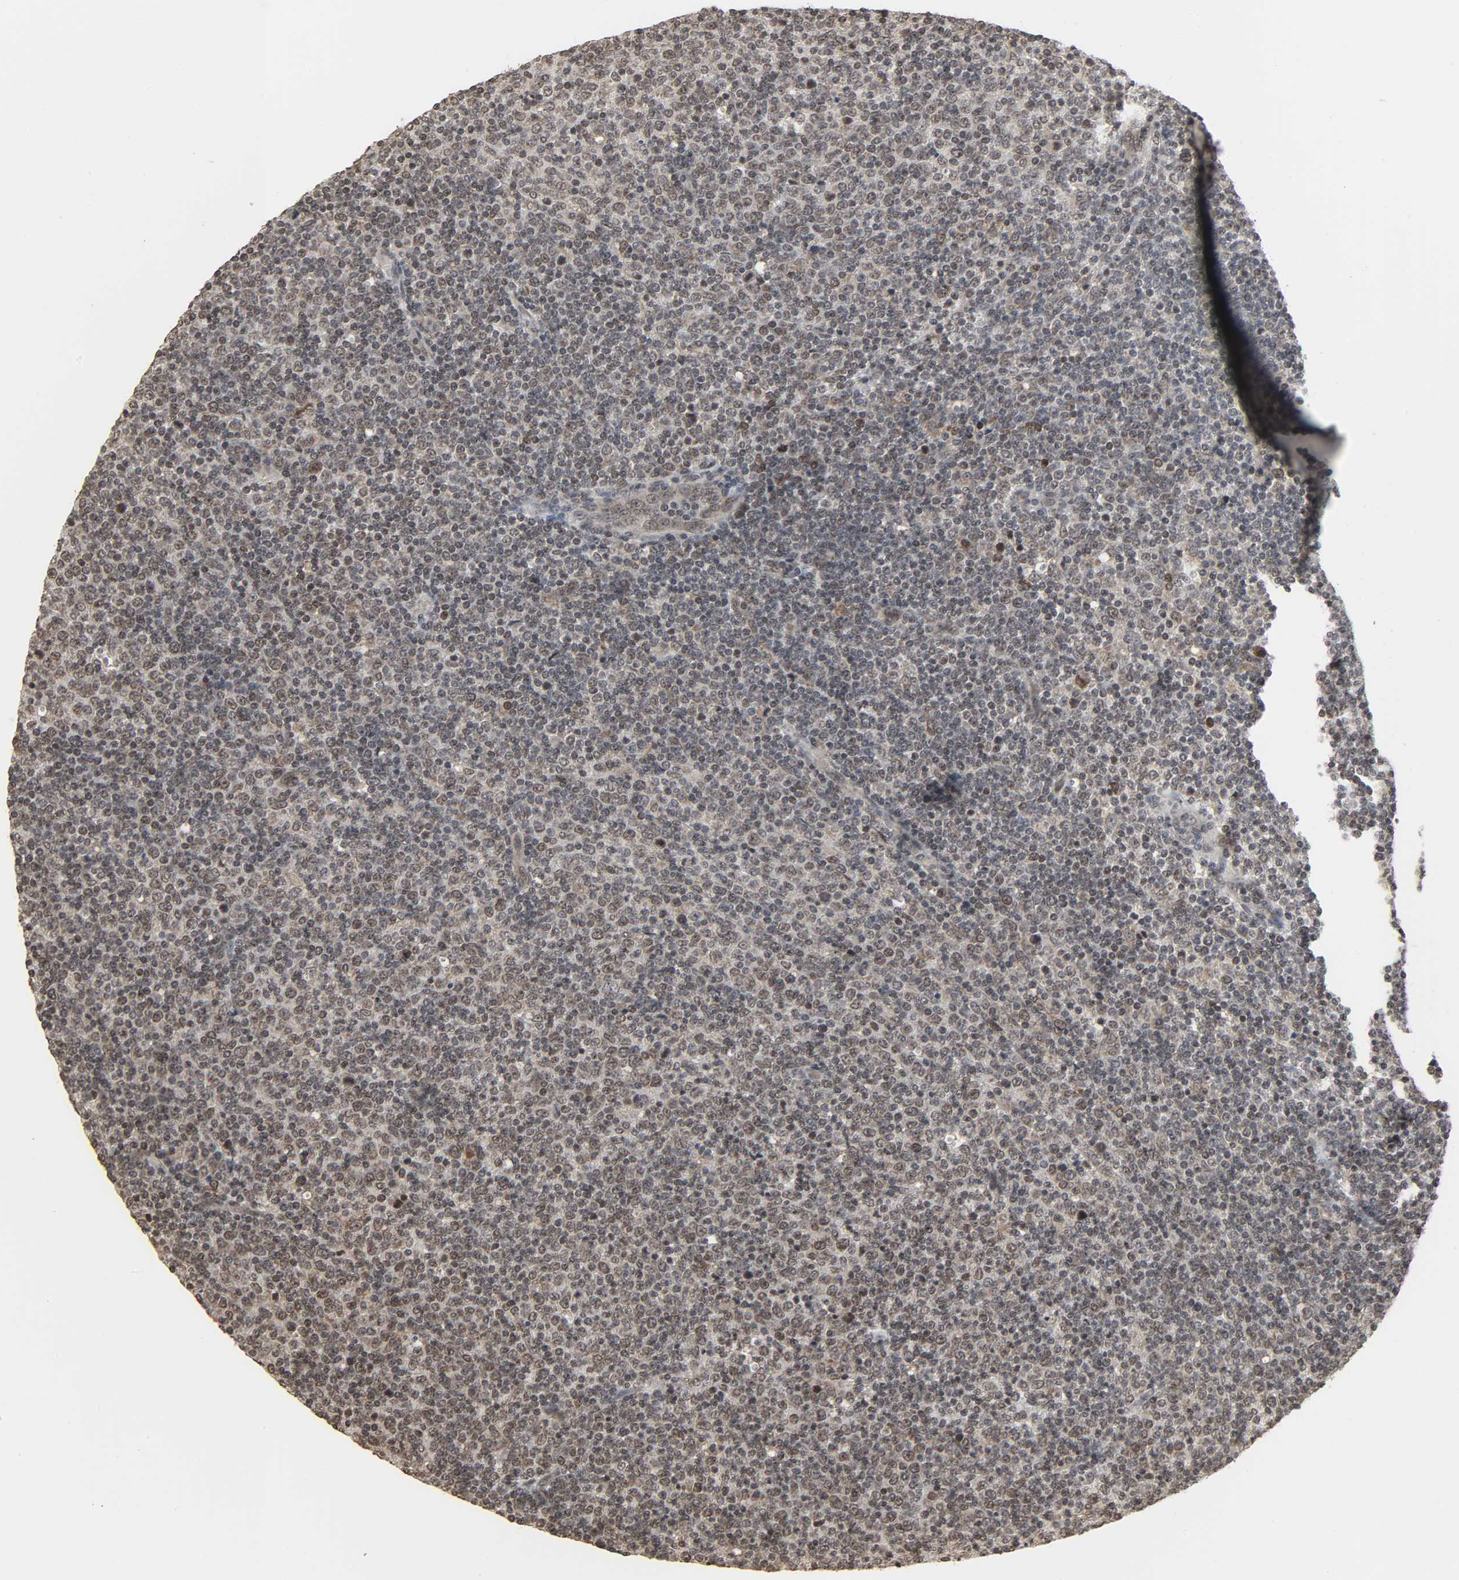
{"staining": {"intensity": "moderate", "quantity": "25%-75%", "location": "nuclear"}, "tissue": "lymphoma", "cell_type": "Tumor cells", "image_type": "cancer", "snomed": [{"axis": "morphology", "description": "Malignant lymphoma, non-Hodgkin's type, Low grade"}, {"axis": "topography", "description": "Lymph node"}], "caption": "Approximately 25%-75% of tumor cells in malignant lymphoma, non-Hodgkin's type (low-grade) show moderate nuclear protein positivity as visualized by brown immunohistochemical staining.", "gene": "XRCC1", "patient": {"sex": "male", "age": 70}}